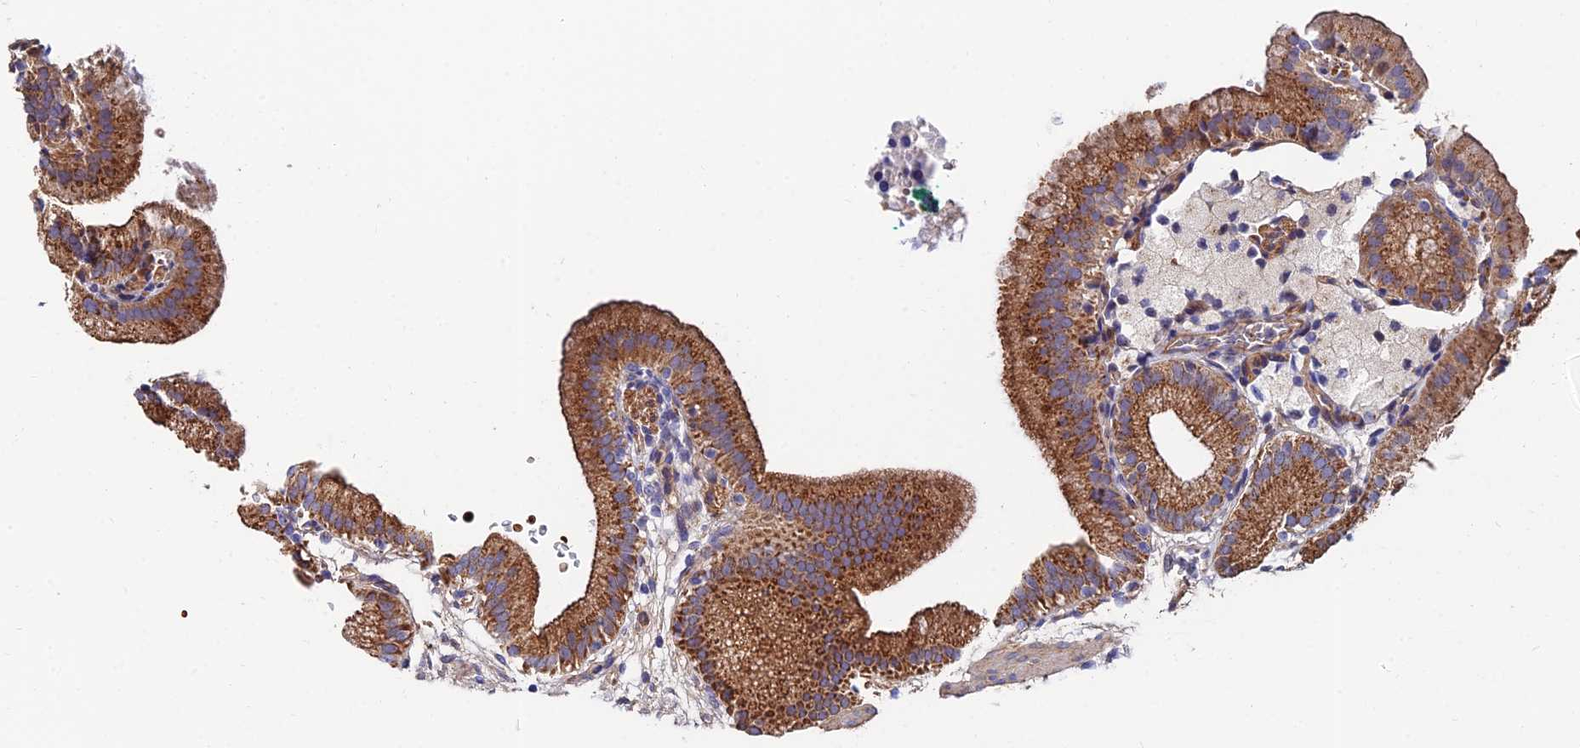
{"staining": {"intensity": "strong", "quantity": ">75%", "location": "cytoplasmic/membranous"}, "tissue": "gallbladder", "cell_type": "Glandular cells", "image_type": "normal", "snomed": [{"axis": "morphology", "description": "Normal tissue, NOS"}, {"axis": "topography", "description": "Gallbladder"}], "caption": "A photomicrograph of gallbladder stained for a protein reveals strong cytoplasmic/membranous brown staining in glandular cells.", "gene": "ADGRF3", "patient": {"sex": "male", "age": 55}}